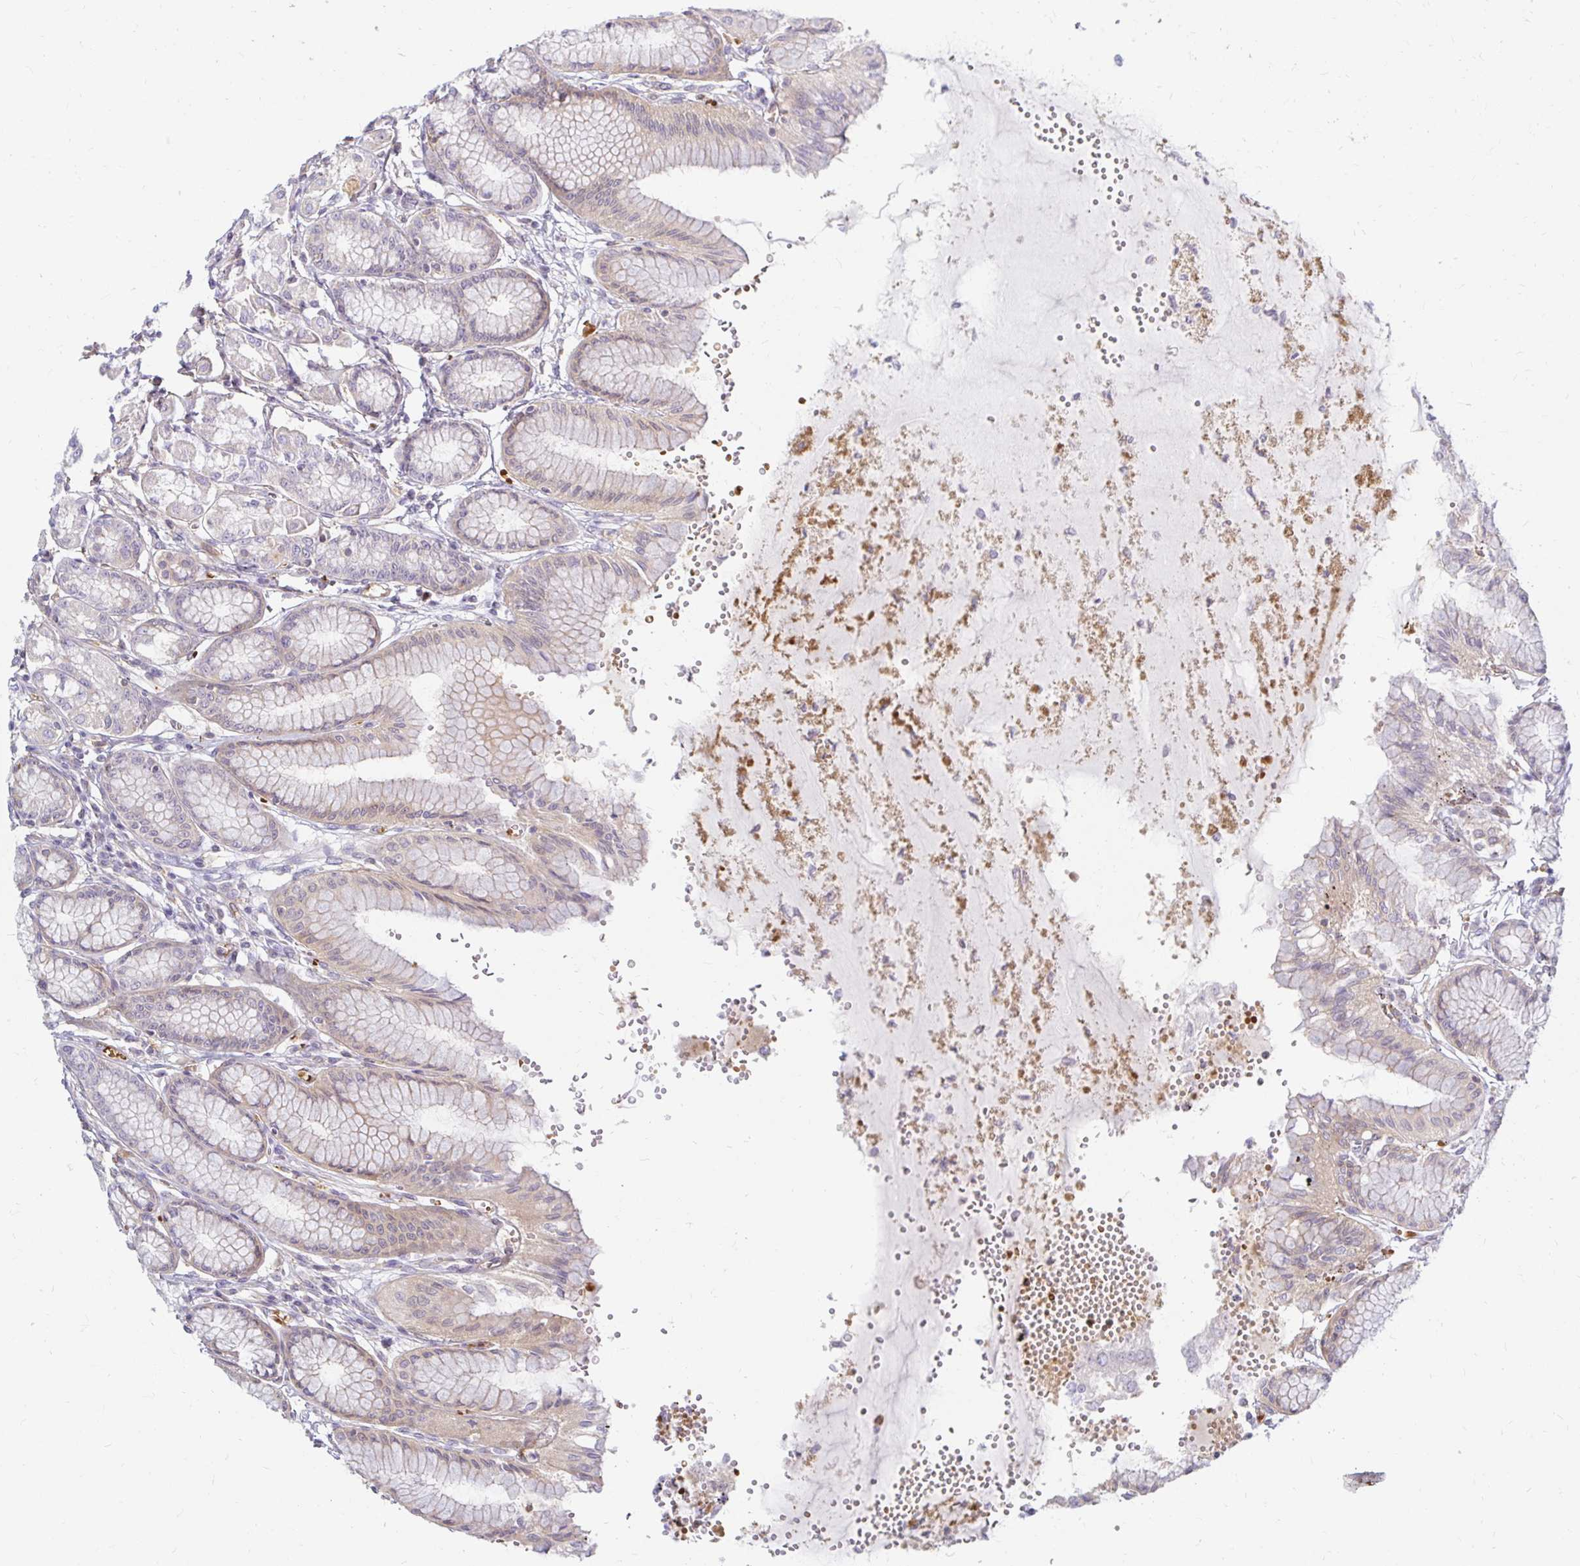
{"staining": {"intensity": "moderate", "quantity": "25%-75%", "location": "cytoplasmic/membranous"}, "tissue": "stomach", "cell_type": "Glandular cells", "image_type": "normal", "snomed": [{"axis": "morphology", "description": "Normal tissue, NOS"}, {"axis": "topography", "description": "Stomach"}, {"axis": "topography", "description": "Stomach, lower"}], "caption": "DAB (3,3'-diaminobenzidine) immunohistochemical staining of normal stomach shows moderate cytoplasmic/membranous protein positivity in about 25%-75% of glandular cells. (IHC, brightfield microscopy, high magnification).", "gene": "CAST", "patient": {"sex": "male", "age": 76}}